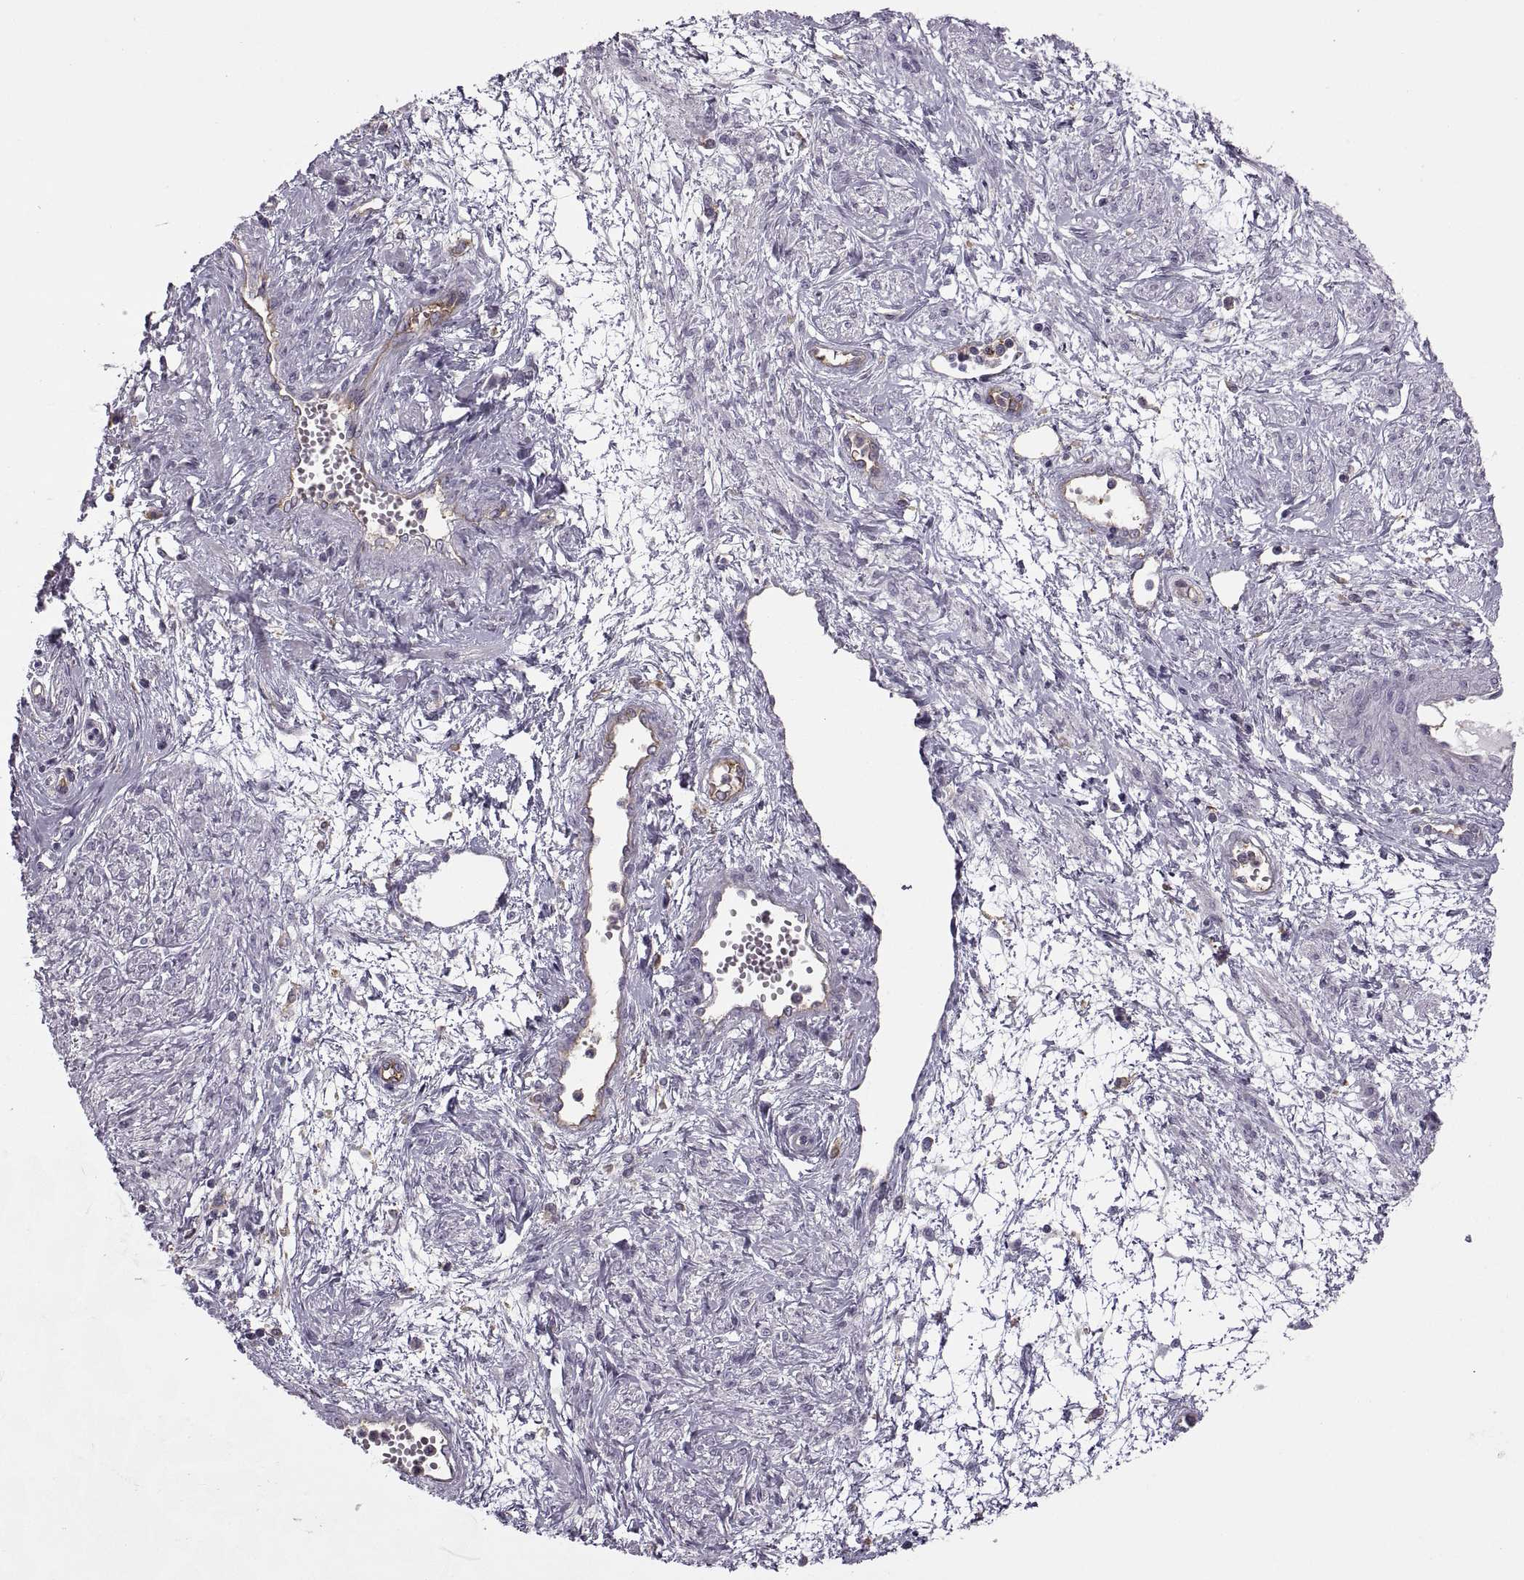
{"staining": {"intensity": "negative", "quantity": "none", "location": "none"}, "tissue": "cervical cancer", "cell_type": "Tumor cells", "image_type": "cancer", "snomed": [{"axis": "morphology", "description": "Squamous cell carcinoma, NOS"}, {"axis": "topography", "description": "Cervix"}], "caption": "DAB (3,3'-diaminobenzidine) immunohistochemical staining of cervical squamous cell carcinoma displays no significant positivity in tumor cells.", "gene": "RALB", "patient": {"sex": "female", "age": 34}}